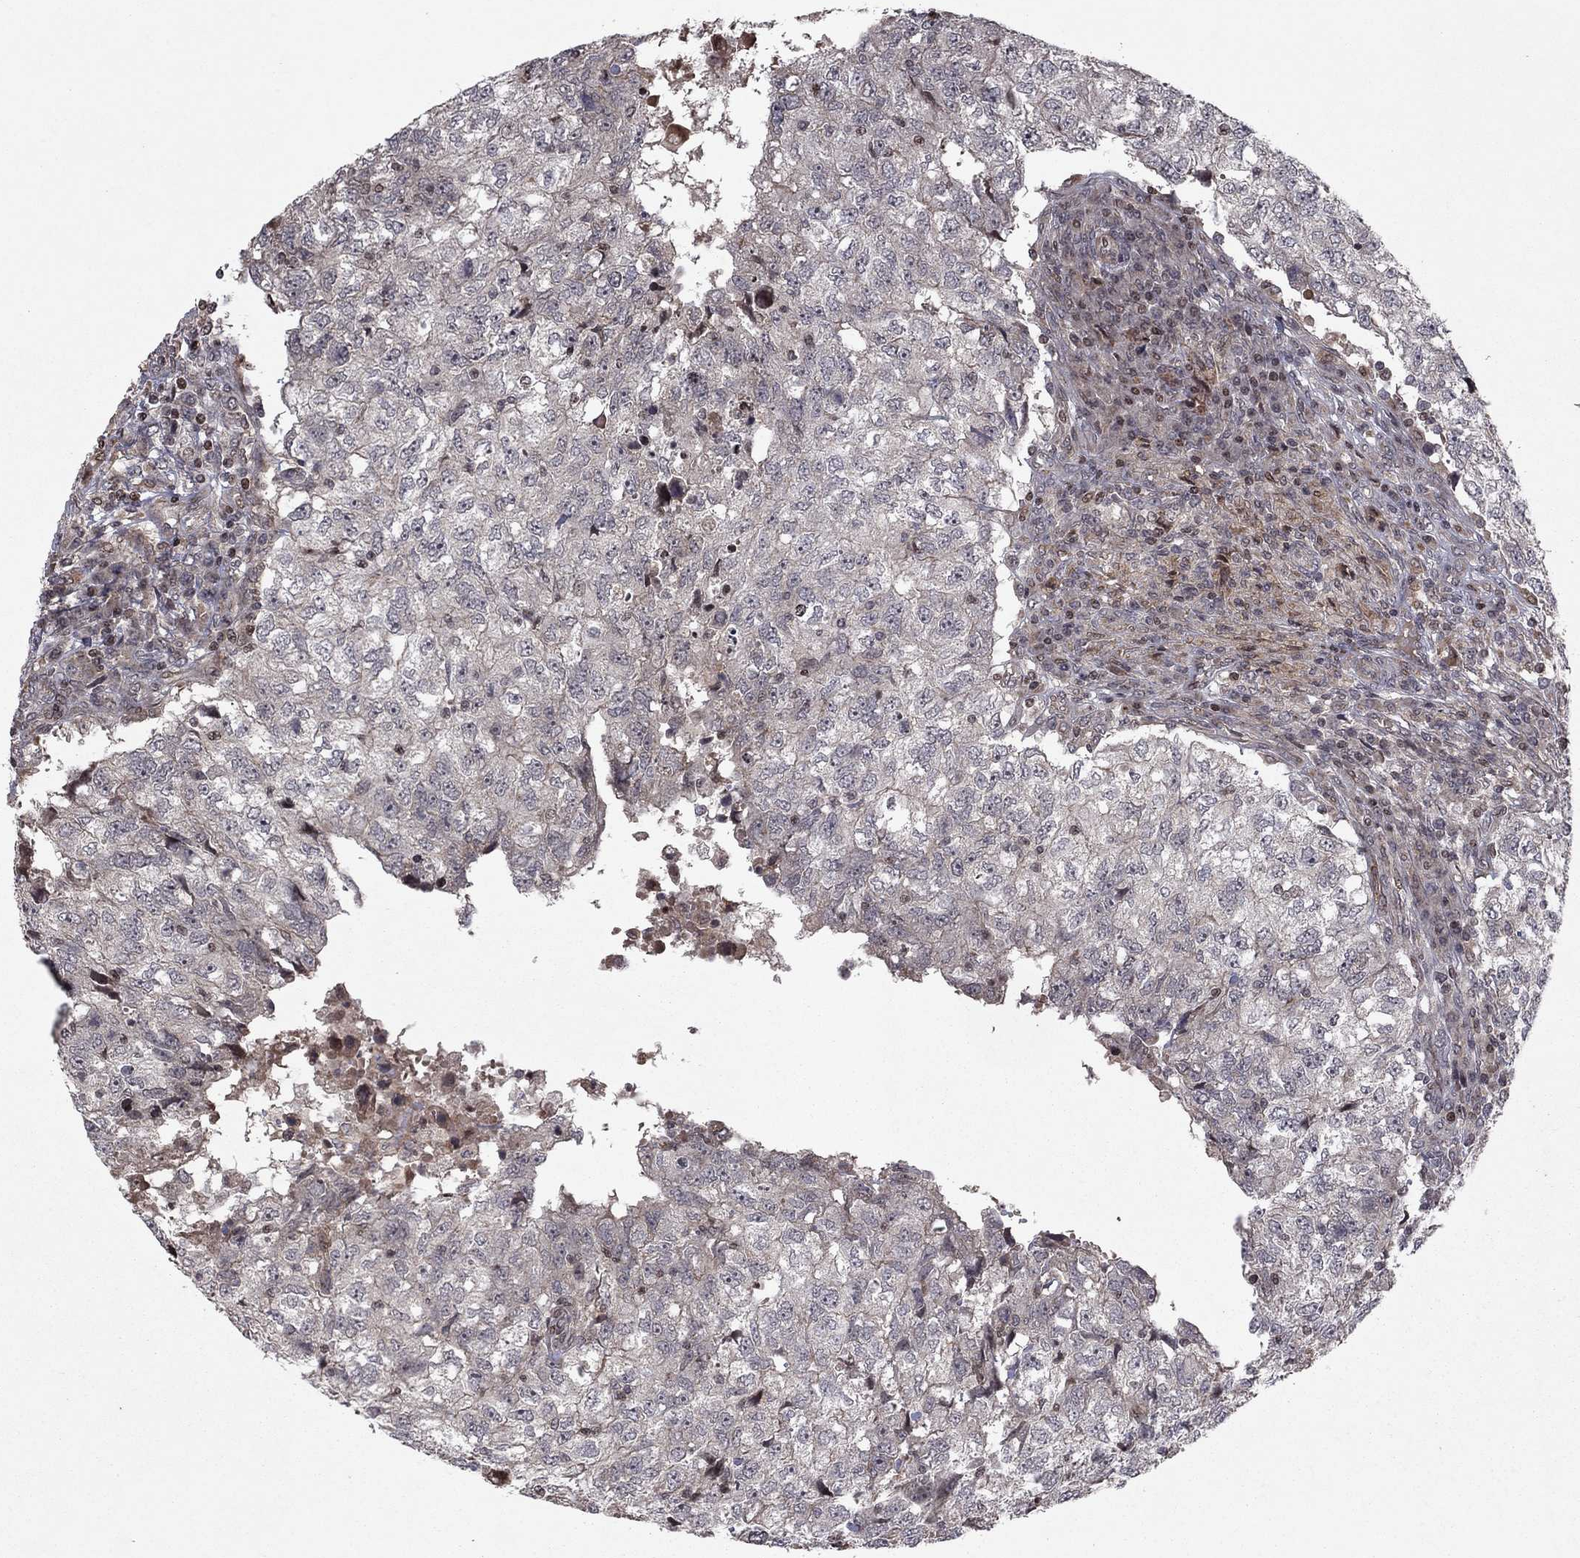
{"staining": {"intensity": "negative", "quantity": "none", "location": "none"}, "tissue": "breast cancer", "cell_type": "Tumor cells", "image_type": "cancer", "snomed": [{"axis": "morphology", "description": "Duct carcinoma"}, {"axis": "topography", "description": "Breast"}], "caption": "The photomicrograph reveals no staining of tumor cells in breast intraductal carcinoma.", "gene": "SORBS1", "patient": {"sex": "female", "age": 30}}